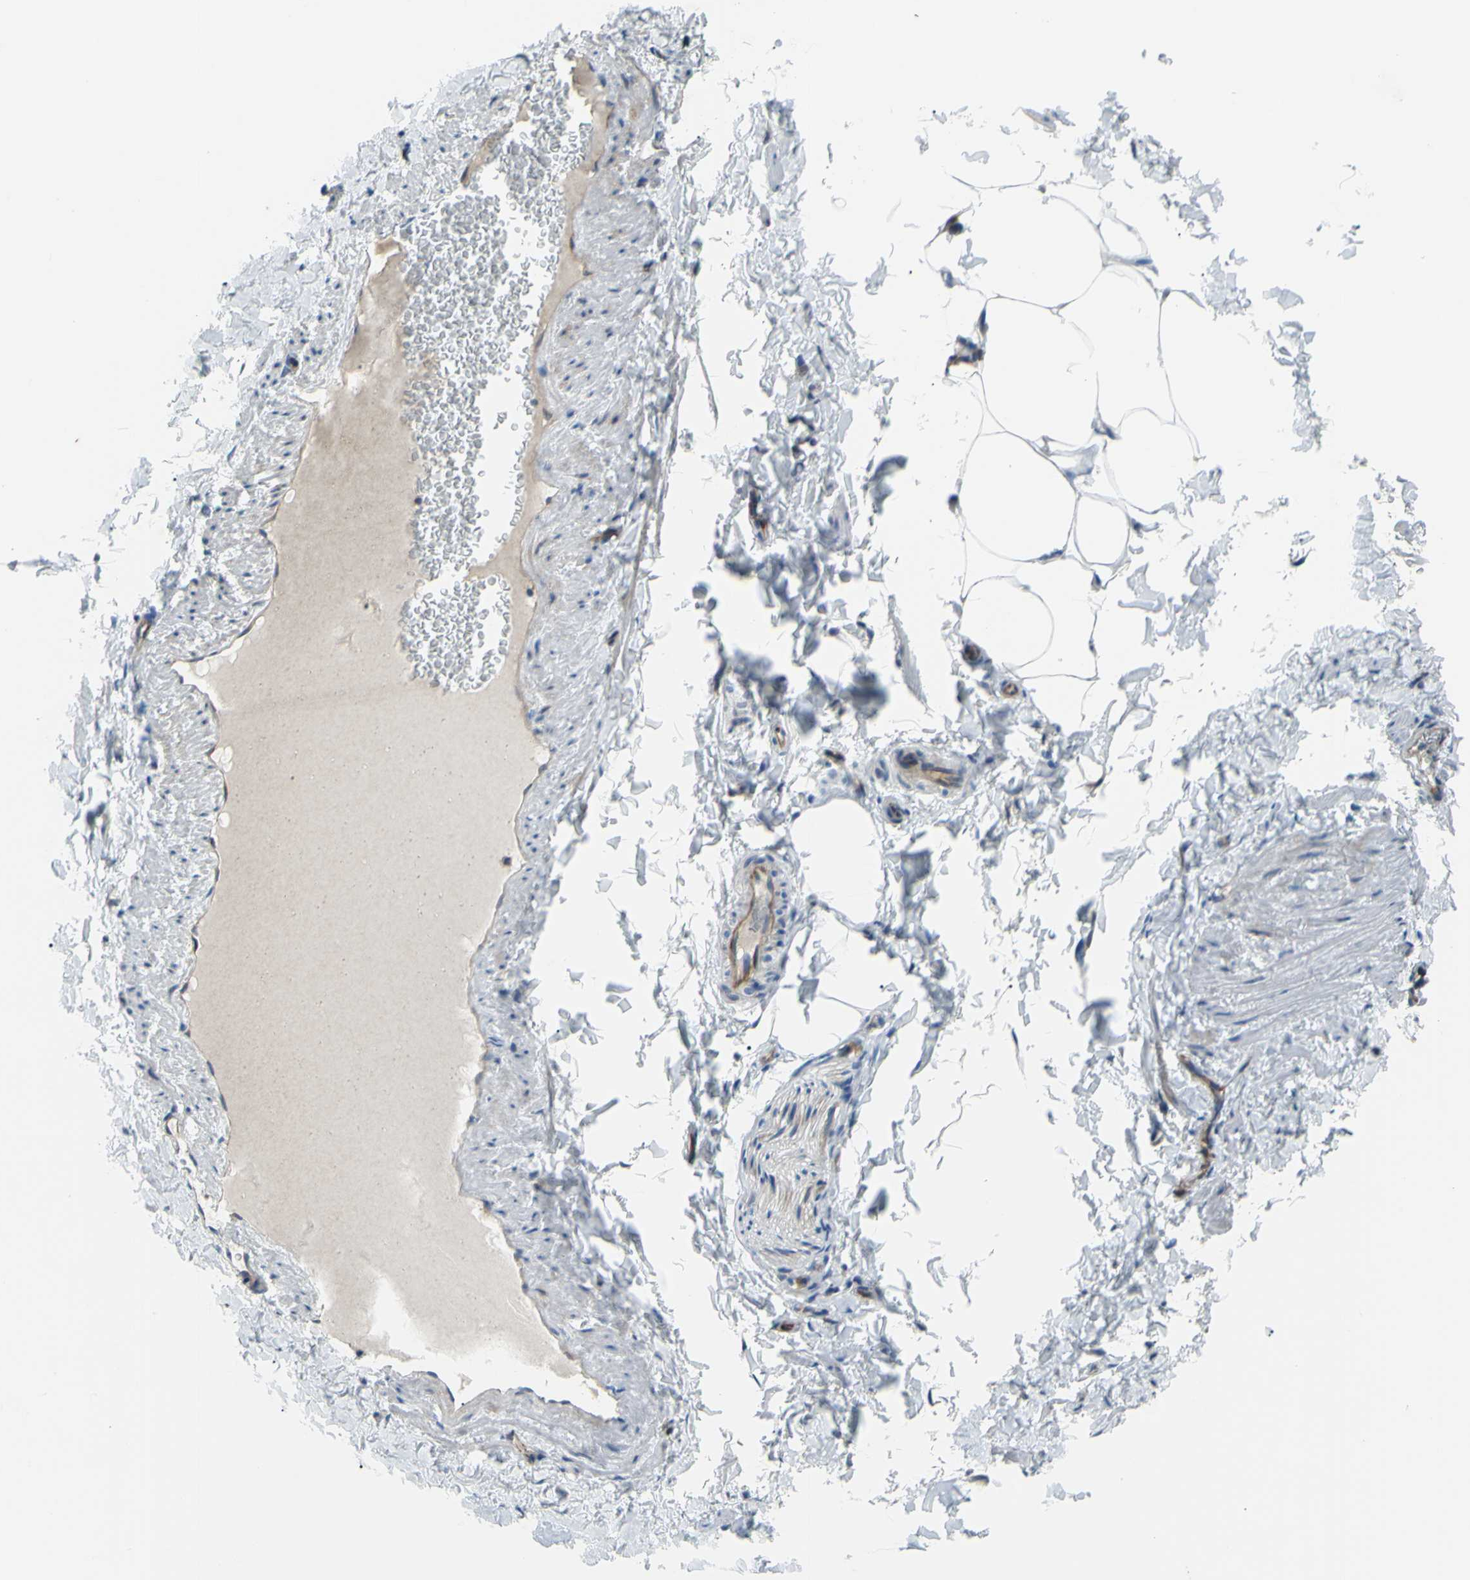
{"staining": {"intensity": "negative", "quantity": "none", "location": "none"}, "tissue": "adipose tissue", "cell_type": "Adipocytes", "image_type": "normal", "snomed": [{"axis": "morphology", "description": "Normal tissue, NOS"}, {"axis": "topography", "description": "Vascular tissue"}], "caption": "This is an immunohistochemistry micrograph of normal adipose tissue. There is no positivity in adipocytes.", "gene": "PAK2", "patient": {"sex": "male", "age": 41}}